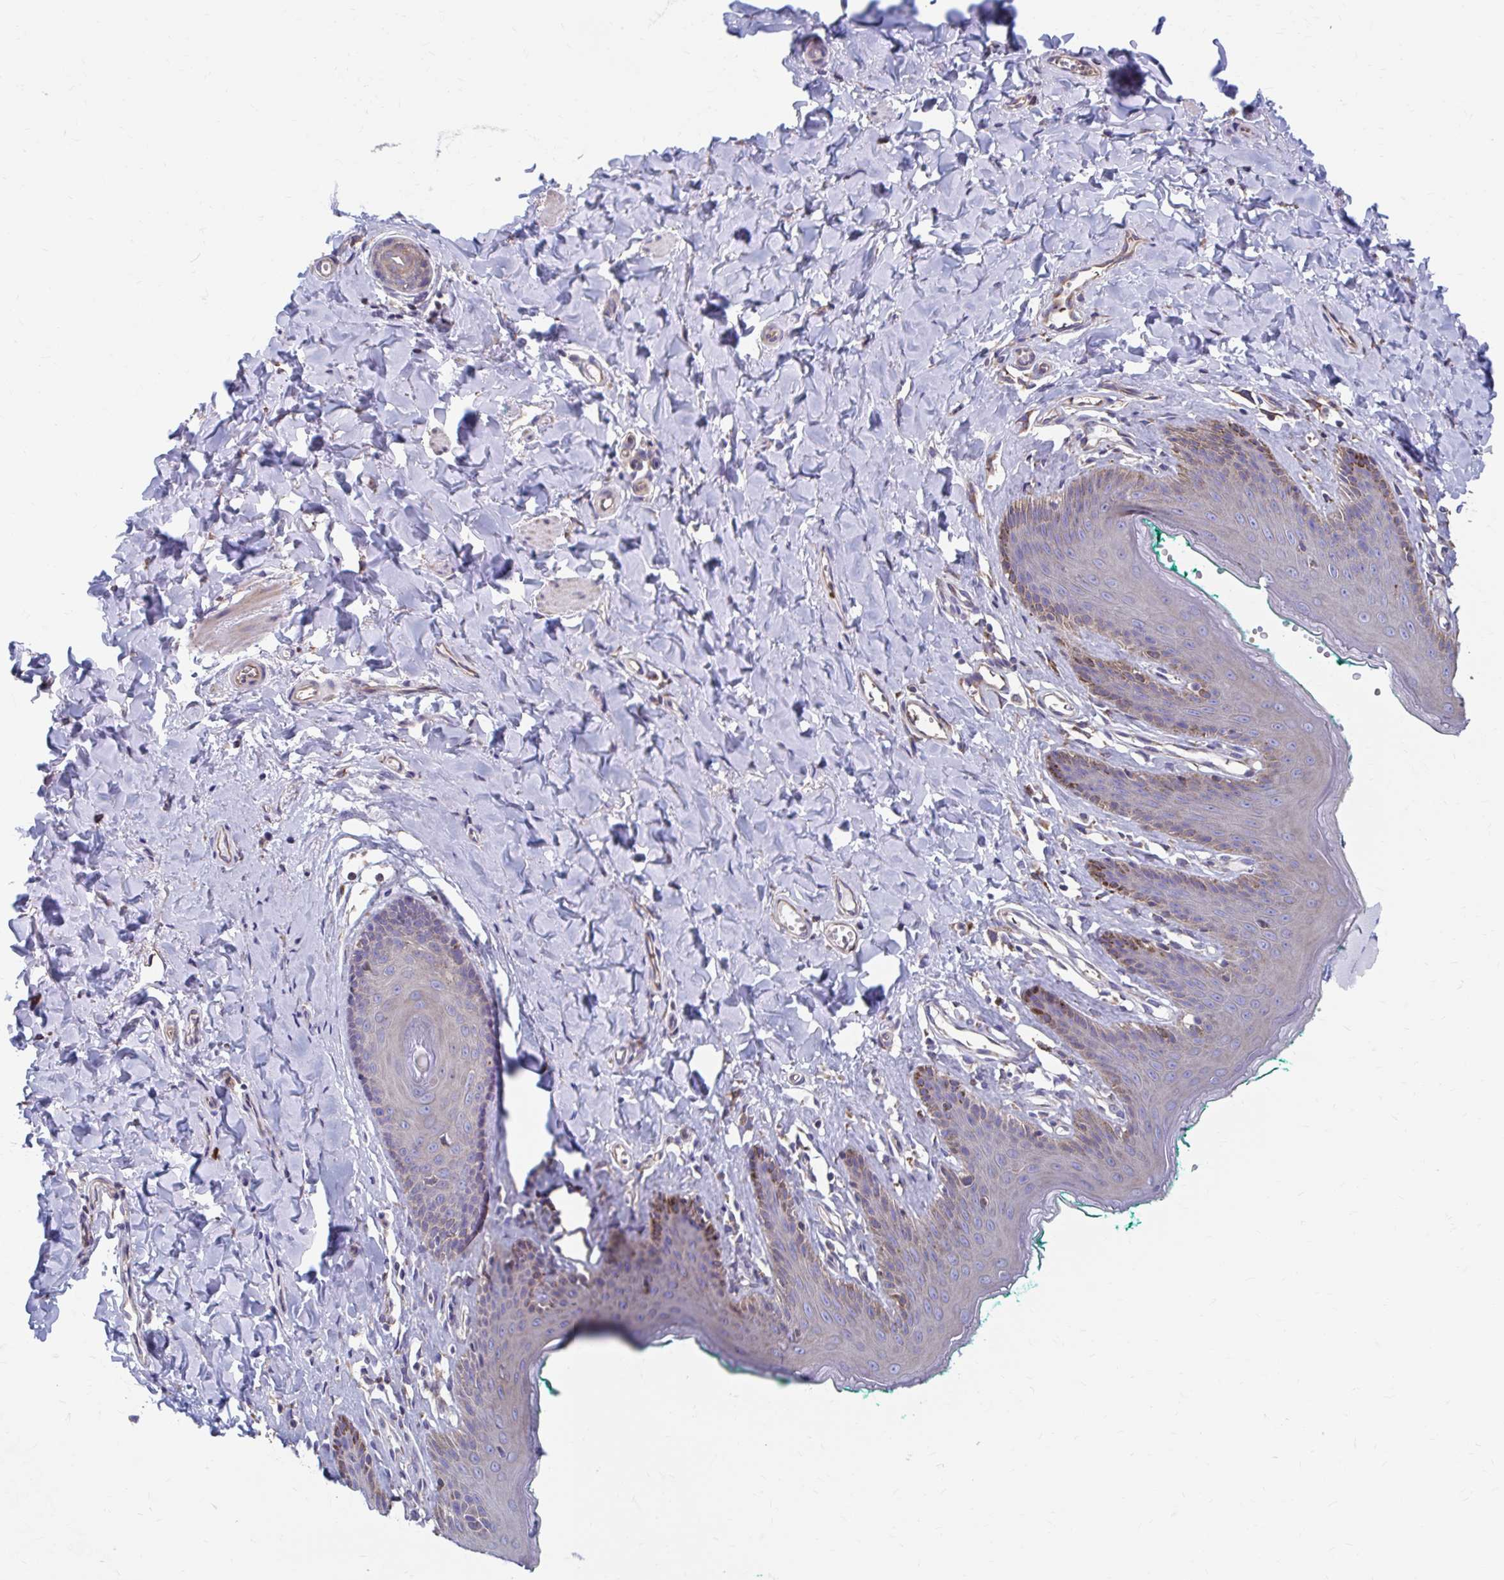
{"staining": {"intensity": "negative", "quantity": "none", "location": "none"}, "tissue": "skin", "cell_type": "Epidermal cells", "image_type": "normal", "snomed": [{"axis": "morphology", "description": "Normal tissue, NOS"}, {"axis": "topography", "description": "Vulva"}, {"axis": "topography", "description": "Peripheral nerve tissue"}], "caption": "A micrograph of human skin is negative for staining in epidermal cells. The staining is performed using DAB (3,3'-diaminobenzidine) brown chromogen with nuclei counter-stained in using hematoxylin.", "gene": "FKBP2", "patient": {"sex": "female", "age": 66}}